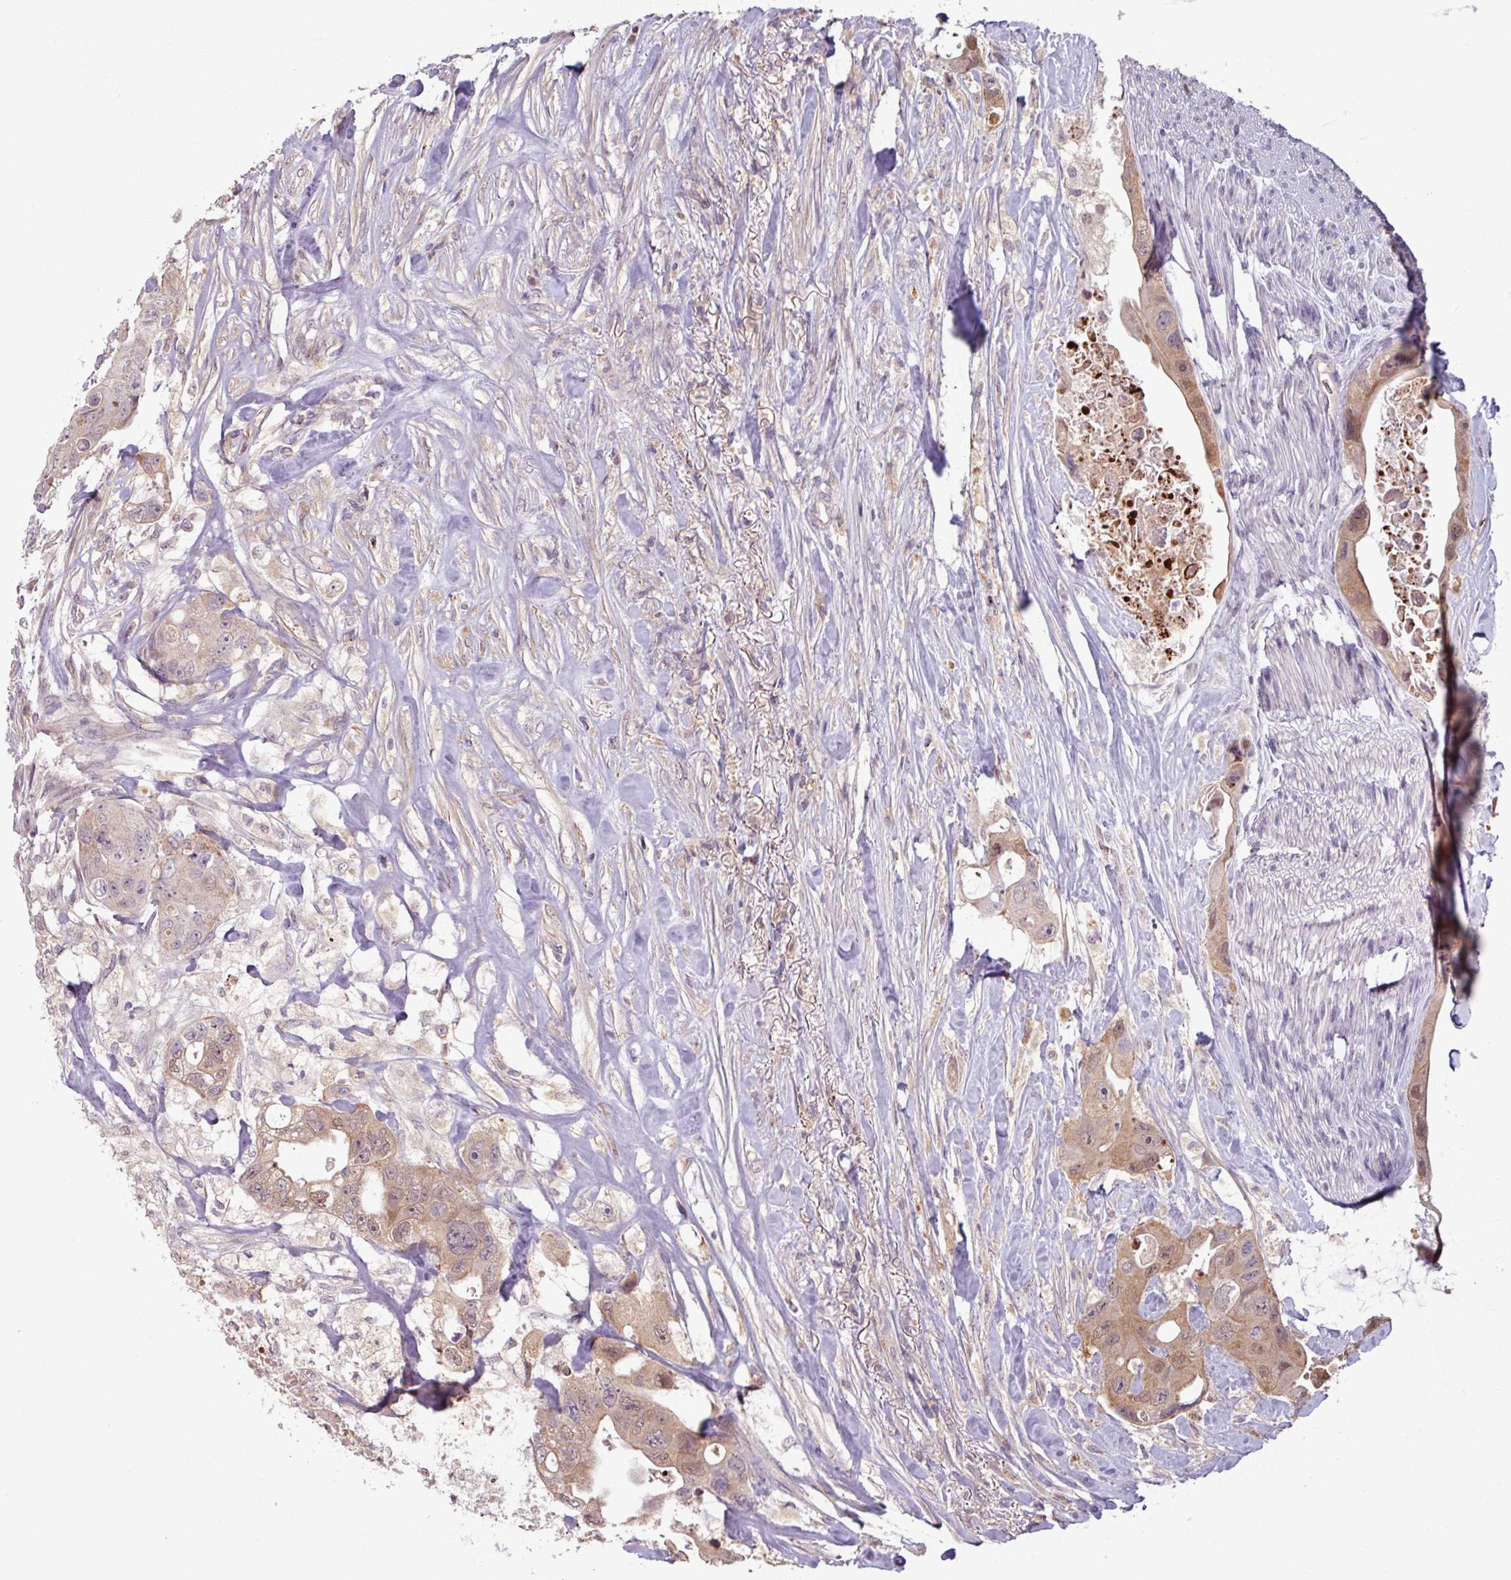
{"staining": {"intensity": "weak", "quantity": "25%-75%", "location": "cytoplasmic/membranous,nuclear"}, "tissue": "colorectal cancer", "cell_type": "Tumor cells", "image_type": "cancer", "snomed": [{"axis": "morphology", "description": "Adenocarcinoma, NOS"}, {"axis": "topography", "description": "Colon"}], "caption": "This image exhibits IHC staining of human colorectal adenocarcinoma, with low weak cytoplasmic/membranous and nuclear staining in about 25%-75% of tumor cells.", "gene": "OR6B1", "patient": {"sex": "female", "age": 46}}